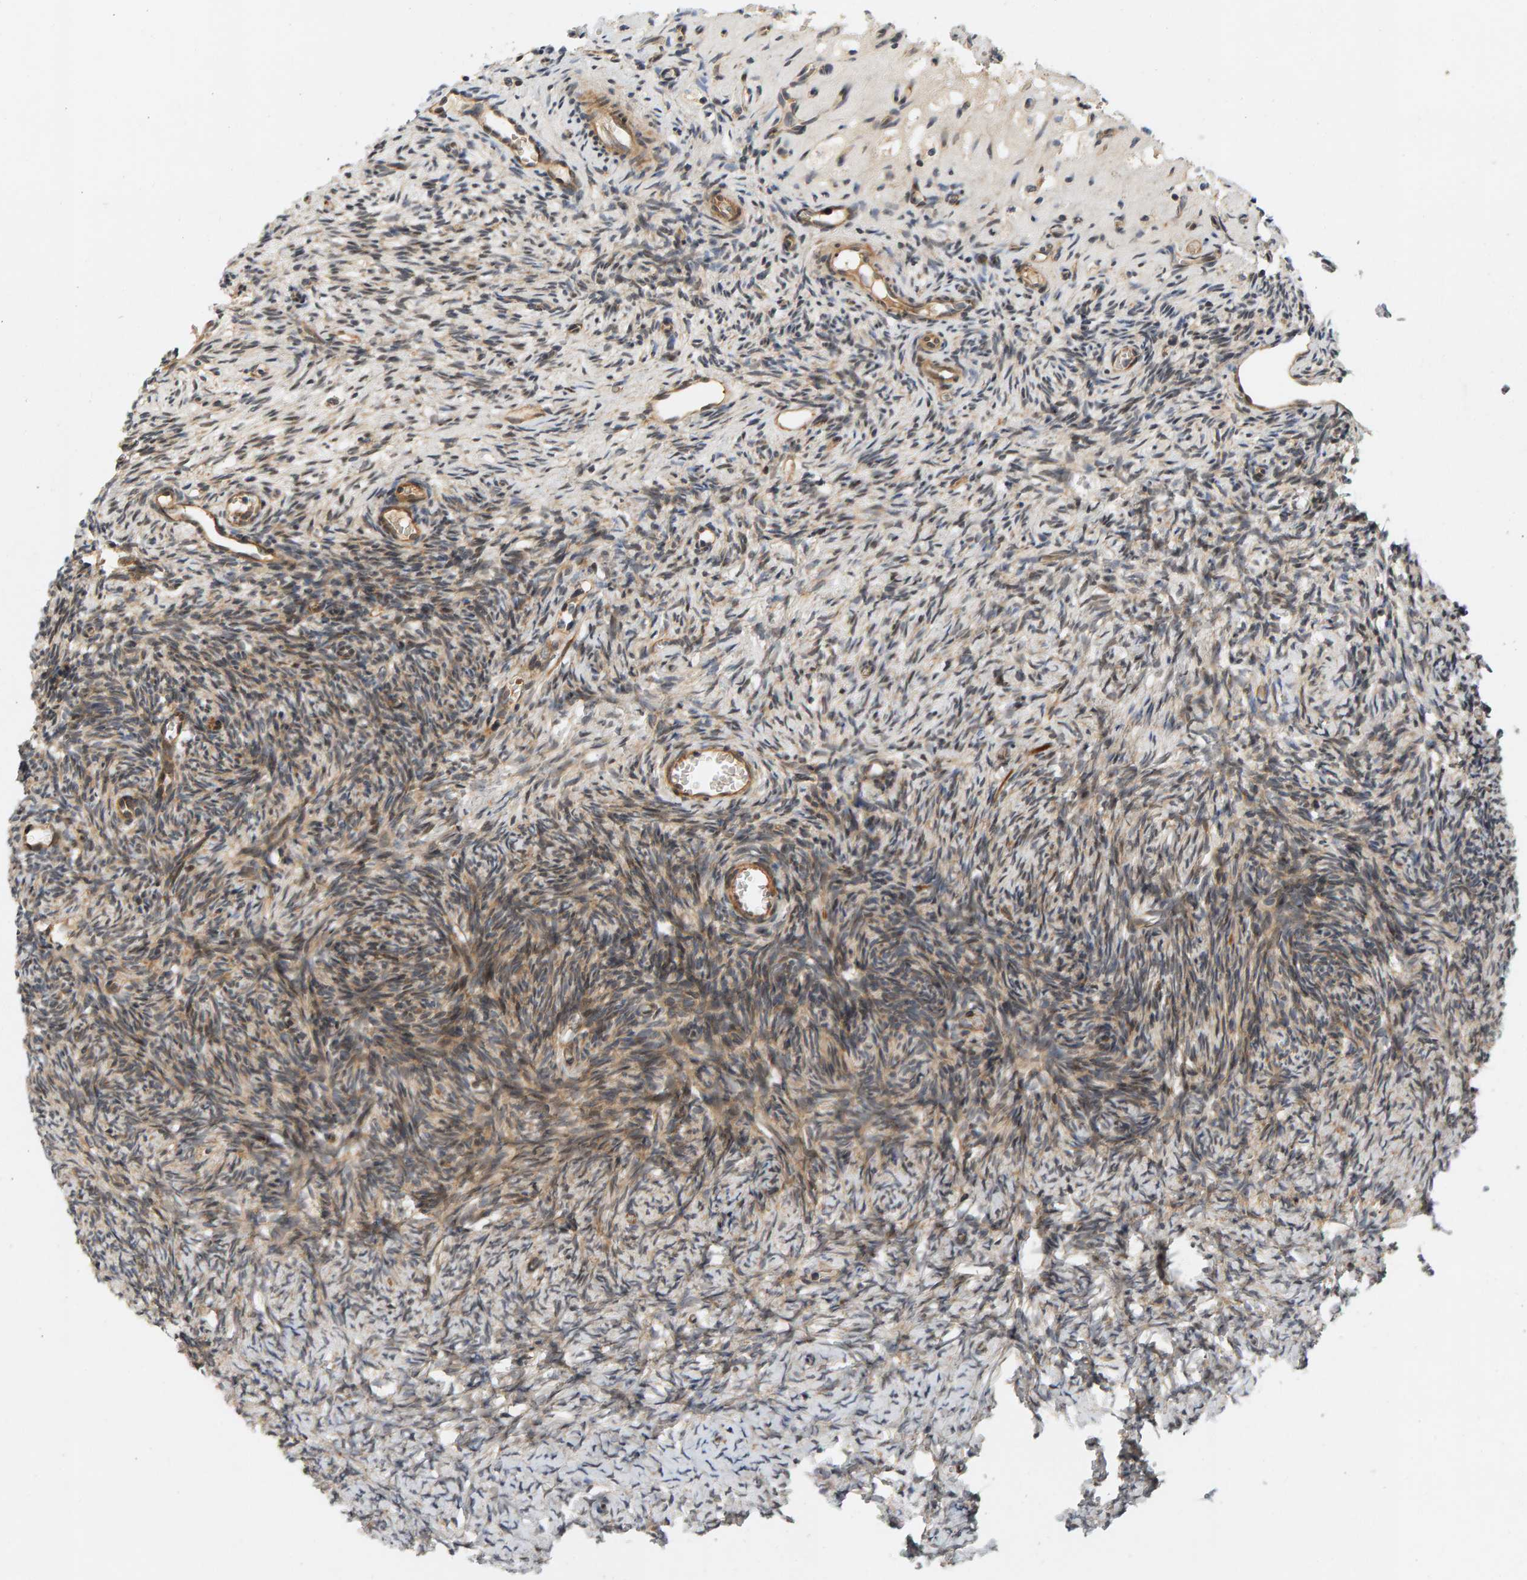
{"staining": {"intensity": "moderate", "quantity": ">75%", "location": "cytoplasmic/membranous"}, "tissue": "ovary", "cell_type": "Follicle cells", "image_type": "normal", "snomed": [{"axis": "morphology", "description": "Normal tissue, NOS"}, {"axis": "topography", "description": "Ovary"}], "caption": "An image of human ovary stained for a protein exhibits moderate cytoplasmic/membranous brown staining in follicle cells. Nuclei are stained in blue.", "gene": "BAHCC1", "patient": {"sex": "female", "age": 34}}